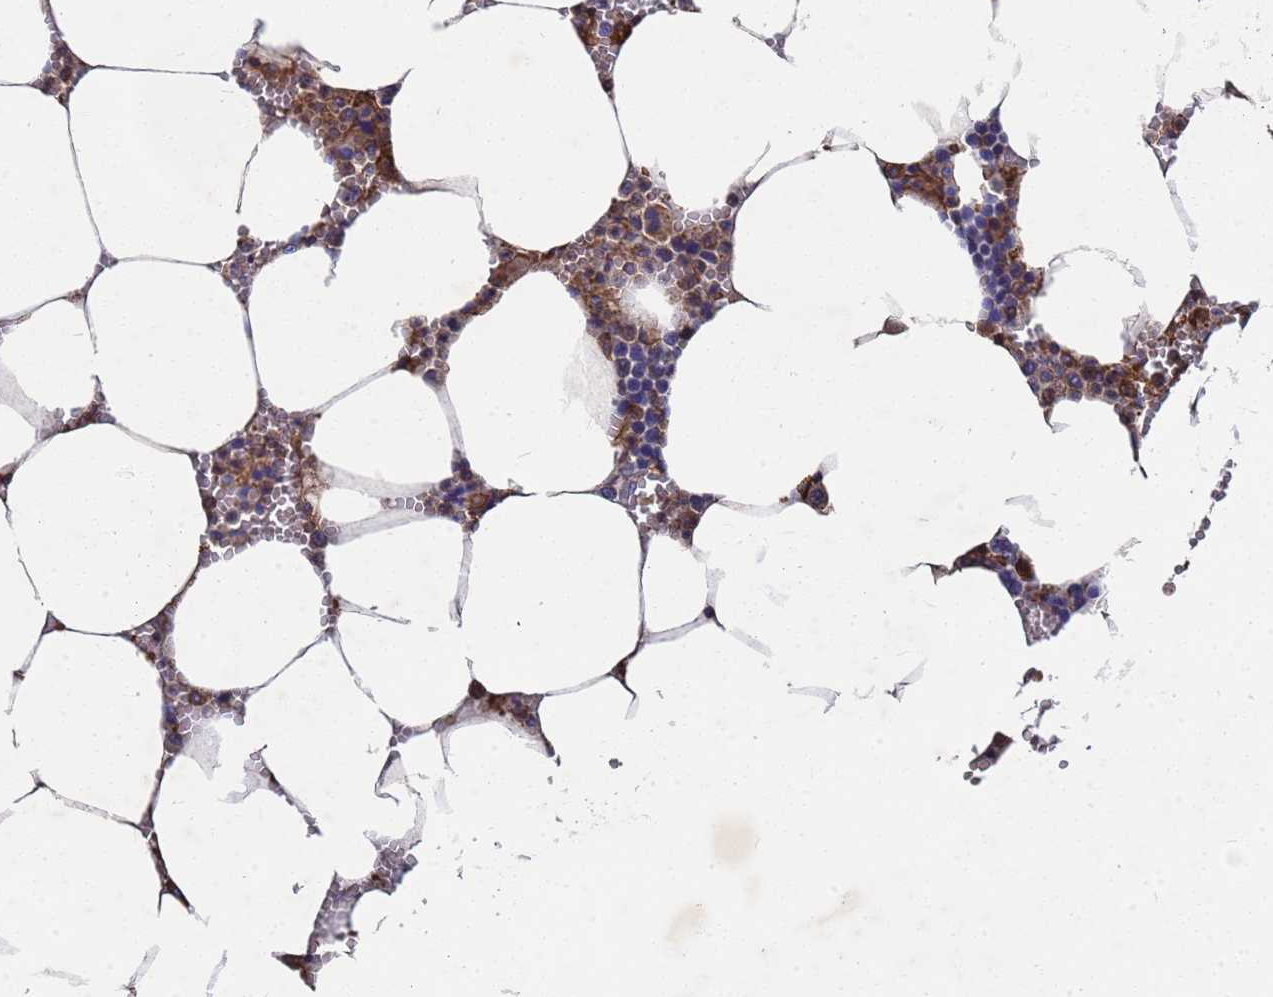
{"staining": {"intensity": "moderate", "quantity": "25%-75%", "location": "cytoplasmic/membranous"}, "tissue": "bone marrow", "cell_type": "Hematopoietic cells", "image_type": "normal", "snomed": [{"axis": "morphology", "description": "Normal tissue, NOS"}, {"axis": "topography", "description": "Bone marrow"}], "caption": "A photomicrograph showing moderate cytoplasmic/membranous staining in about 25%-75% of hematopoietic cells in benign bone marrow, as visualized by brown immunohistochemical staining.", "gene": "PYCR1", "patient": {"sex": "male", "age": 70}}